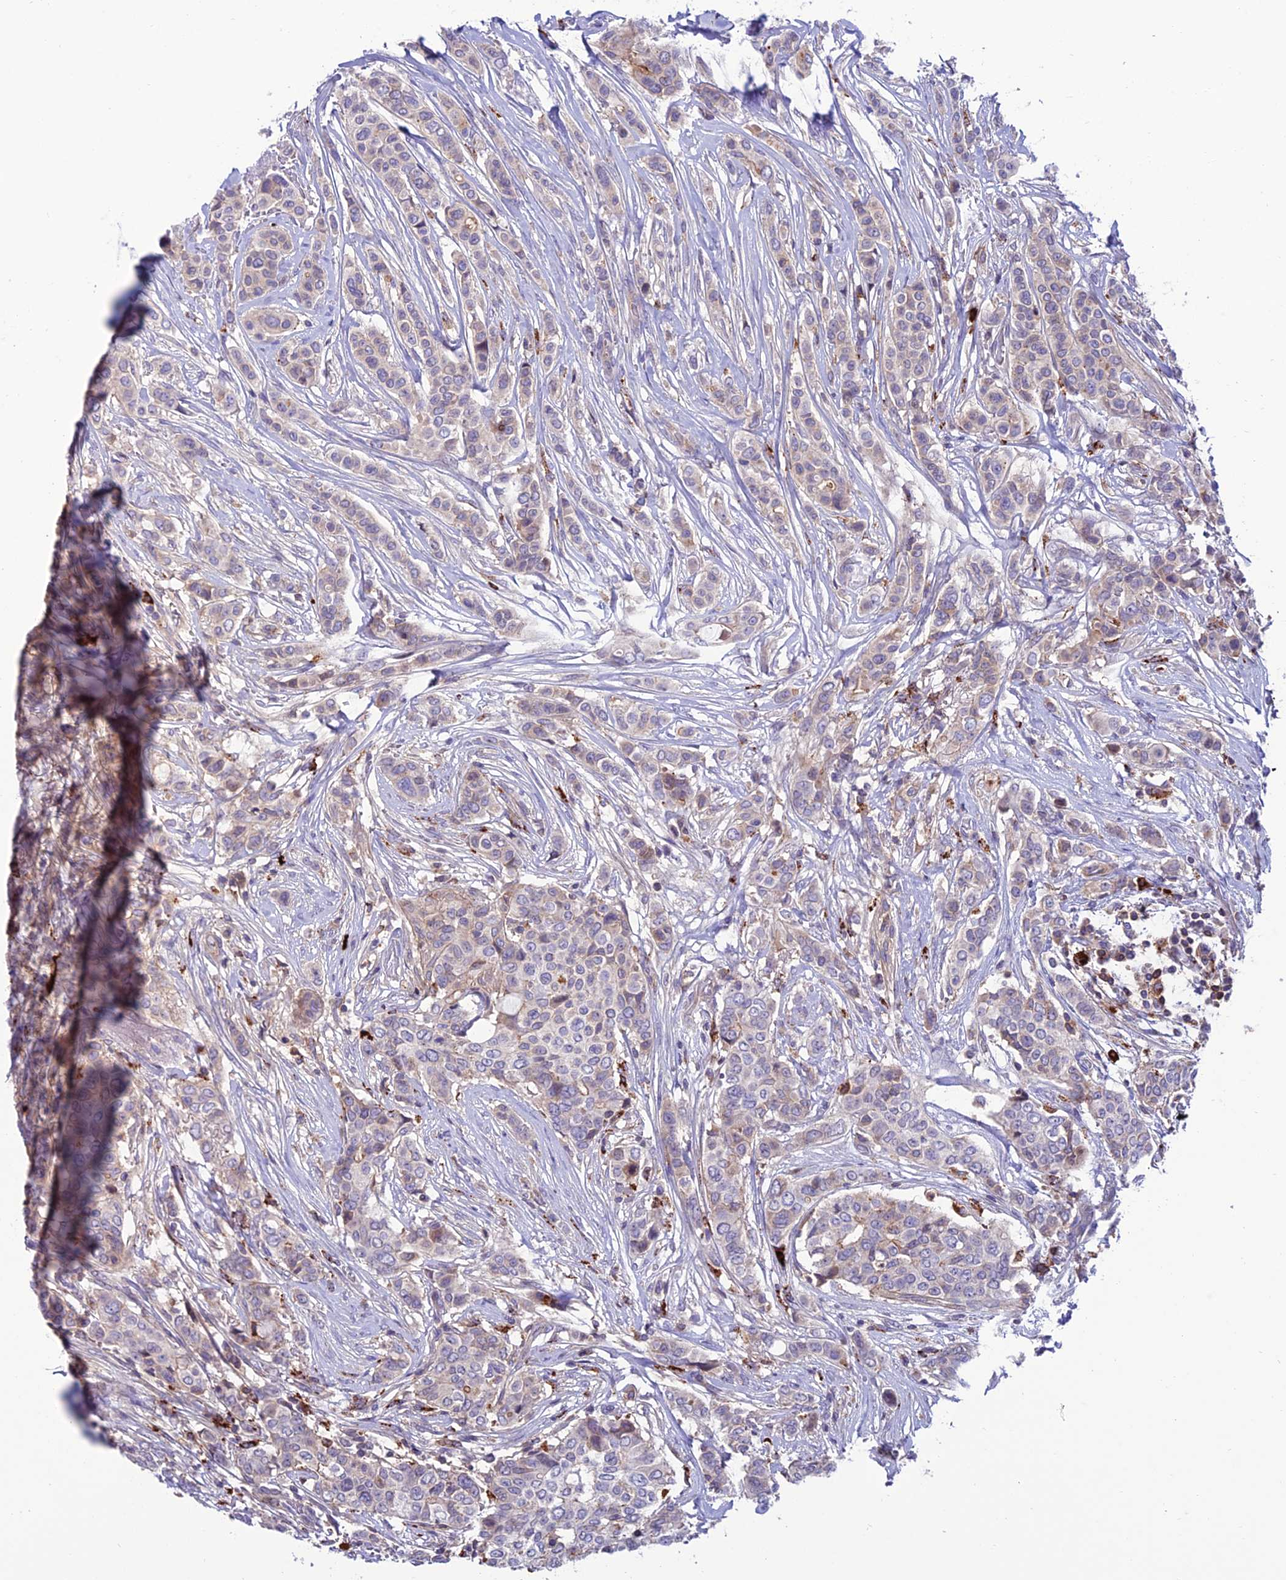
{"staining": {"intensity": "weak", "quantity": "<25%", "location": "cytoplasmic/membranous"}, "tissue": "breast cancer", "cell_type": "Tumor cells", "image_type": "cancer", "snomed": [{"axis": "morphology", "description": "Lobular carcinoma"}, {"axis": "topography", "description": "Breast"}], "caption": "A micrograph of human lobular carcinoma (breast) is negative for staining in tumor cells. Nuclei are stained in blue.", "gene": "ARHGEF18", "patient": {"sex": "female", "age": 51}}